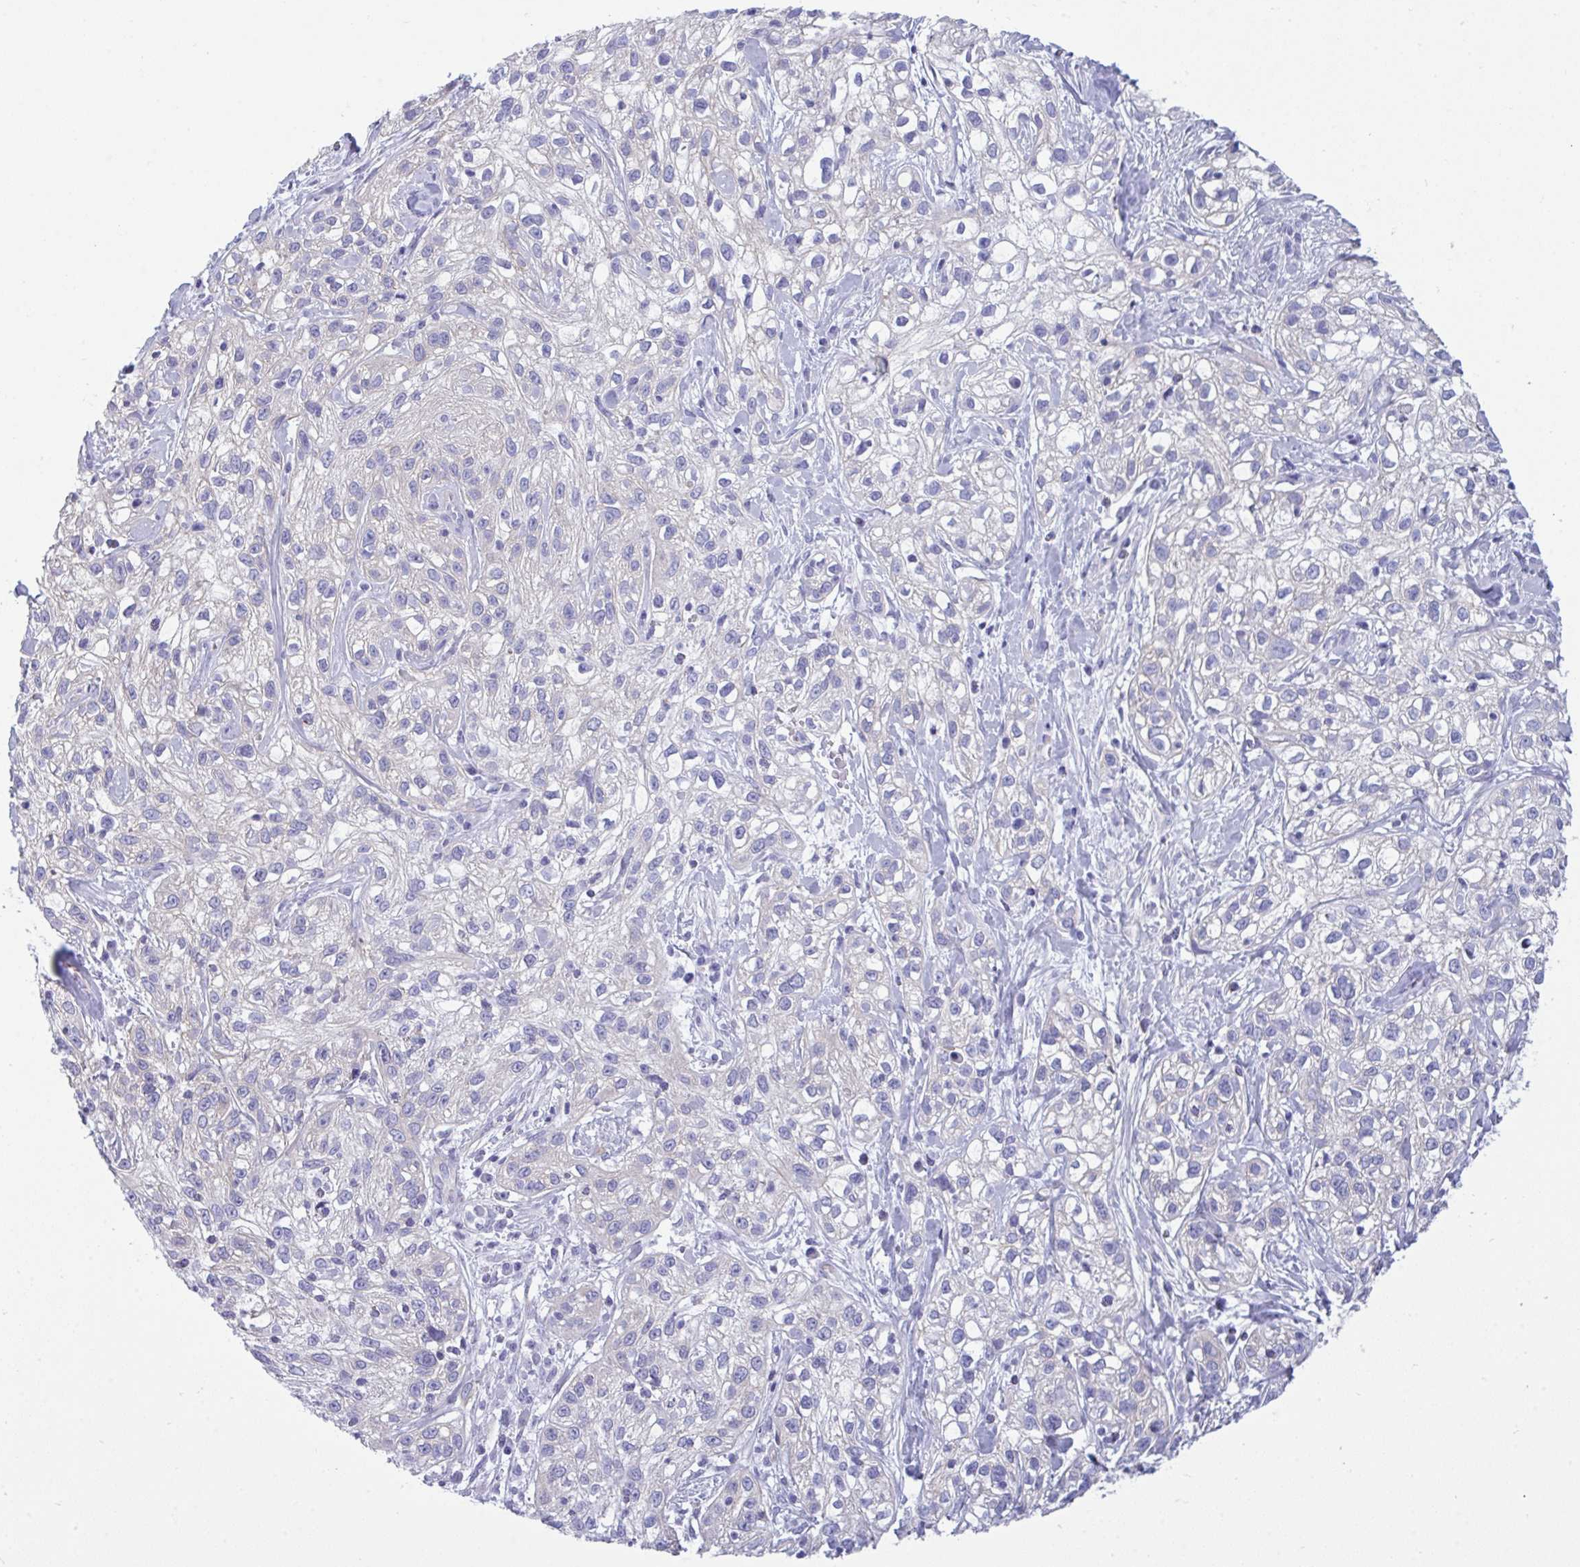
{"staining": {"intensity": "negative", "quantity": "none", "location": "none"}, "tissue": "skin cancer", "cell_type": "Tumor cells", "image_type": "cancer", "snomed": [{"axis": "morphology", "description": "Squamous cell carcinoma, NOS"}, {"axis": "topography", "description": "Skin"}], "caption": "IHC of squamous cell carcinoma (skin) demonstrates no expression in tumor cells.", "gene": "MYH10", "patient": {"sex": "male", "age": 82}}